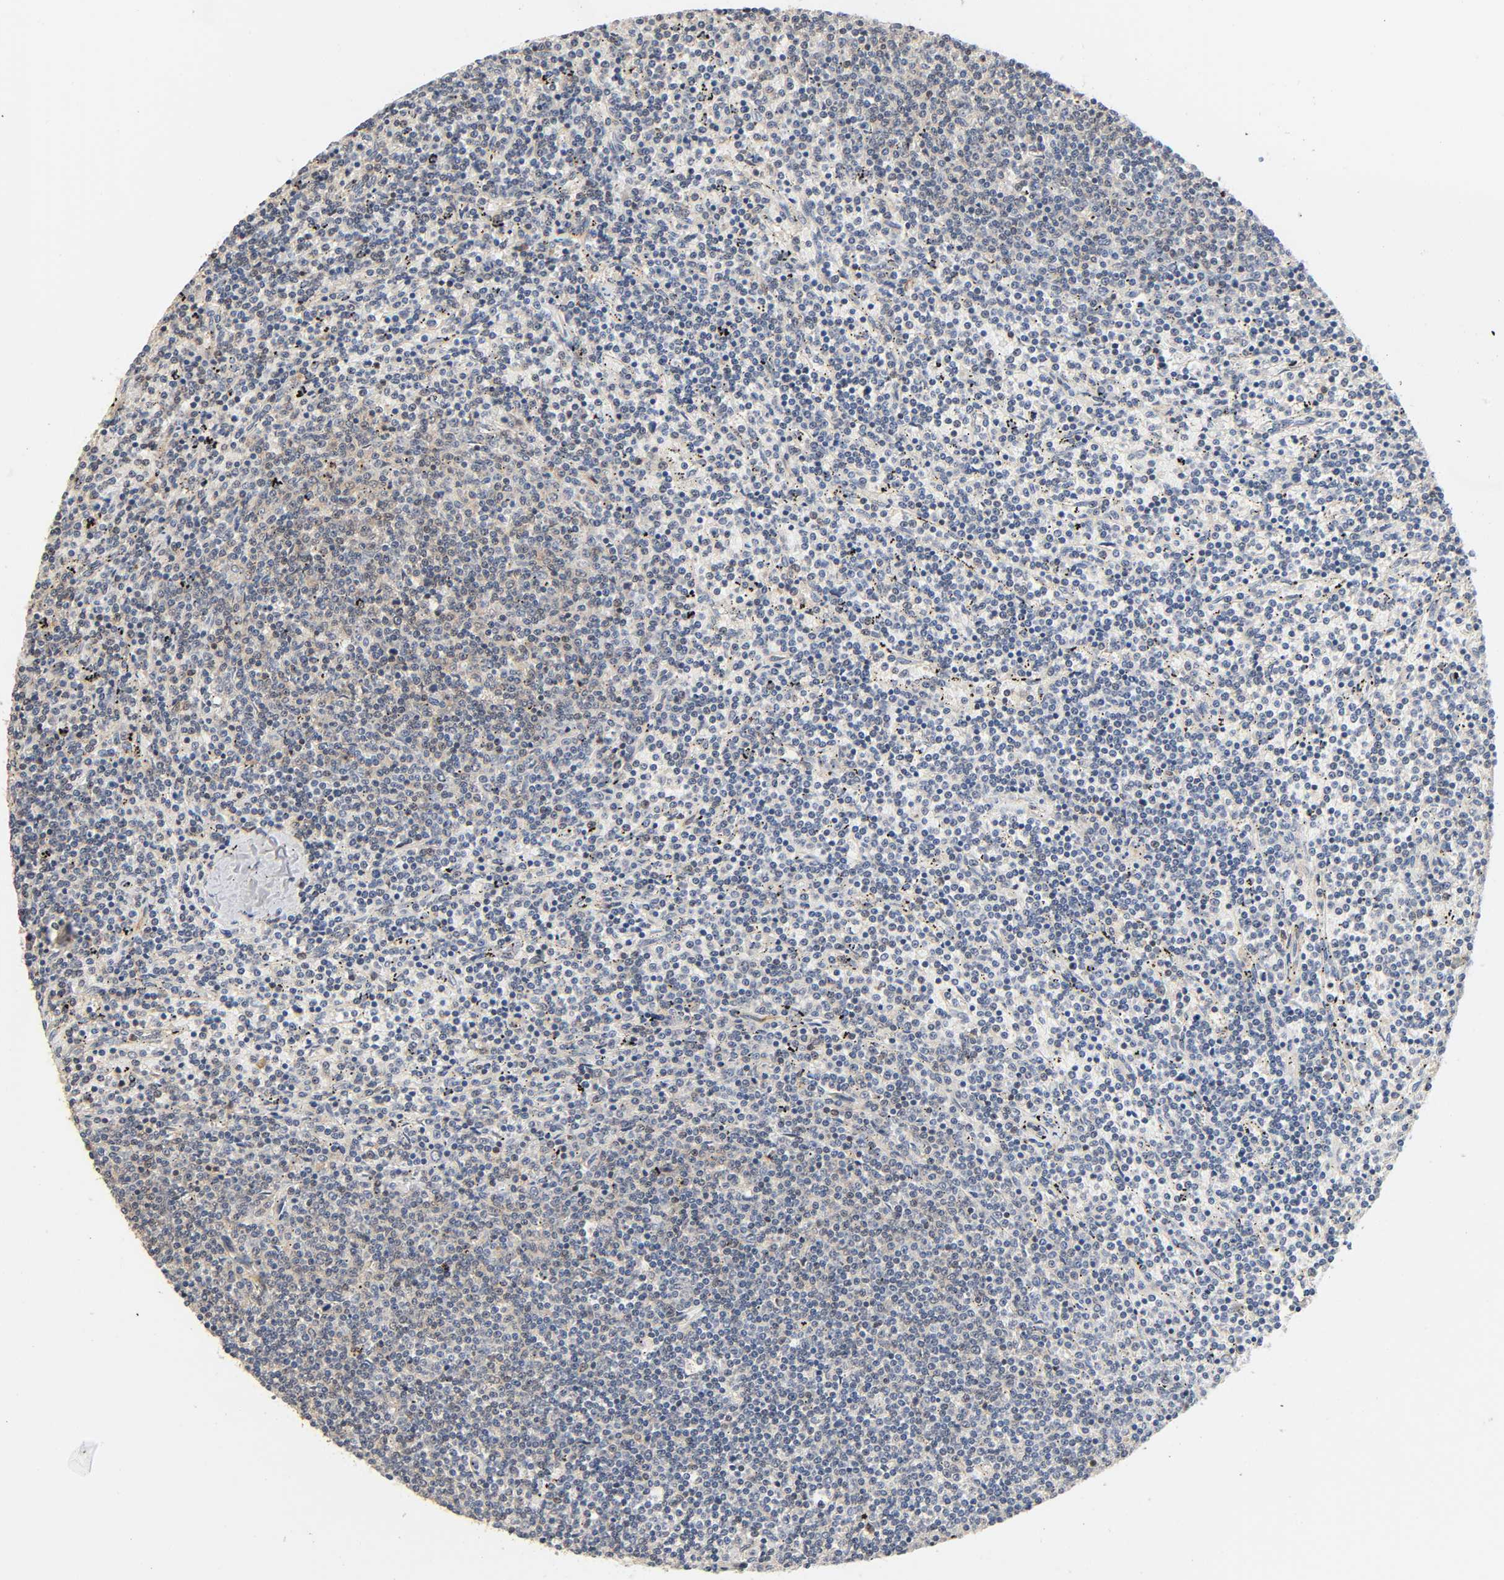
{"staining": {"intensity": "negative", "quantity": "none", "location": "none"}, "tissue": "lymphoma", "cell_type": "Tumor cells", "image_type": "cancer", "snomed": [{"axis": "morphology", "description": "Malignant lymphoma, non-Hodgkin's type, Low grade"}, {"axis": "topography", "description": "Spleen"}], "caption": "High power microscopy micrograph of an IHC histopathology image of lymphoma, revealing no significant staining in tumor cells. (Stains: DAB immunohistochemistry with hematoxylin counter stain, Microscopy: brightfield microscopy at high magnification).", "gene": "CASP9", "patient": {"sex": "female", "age": 50}}